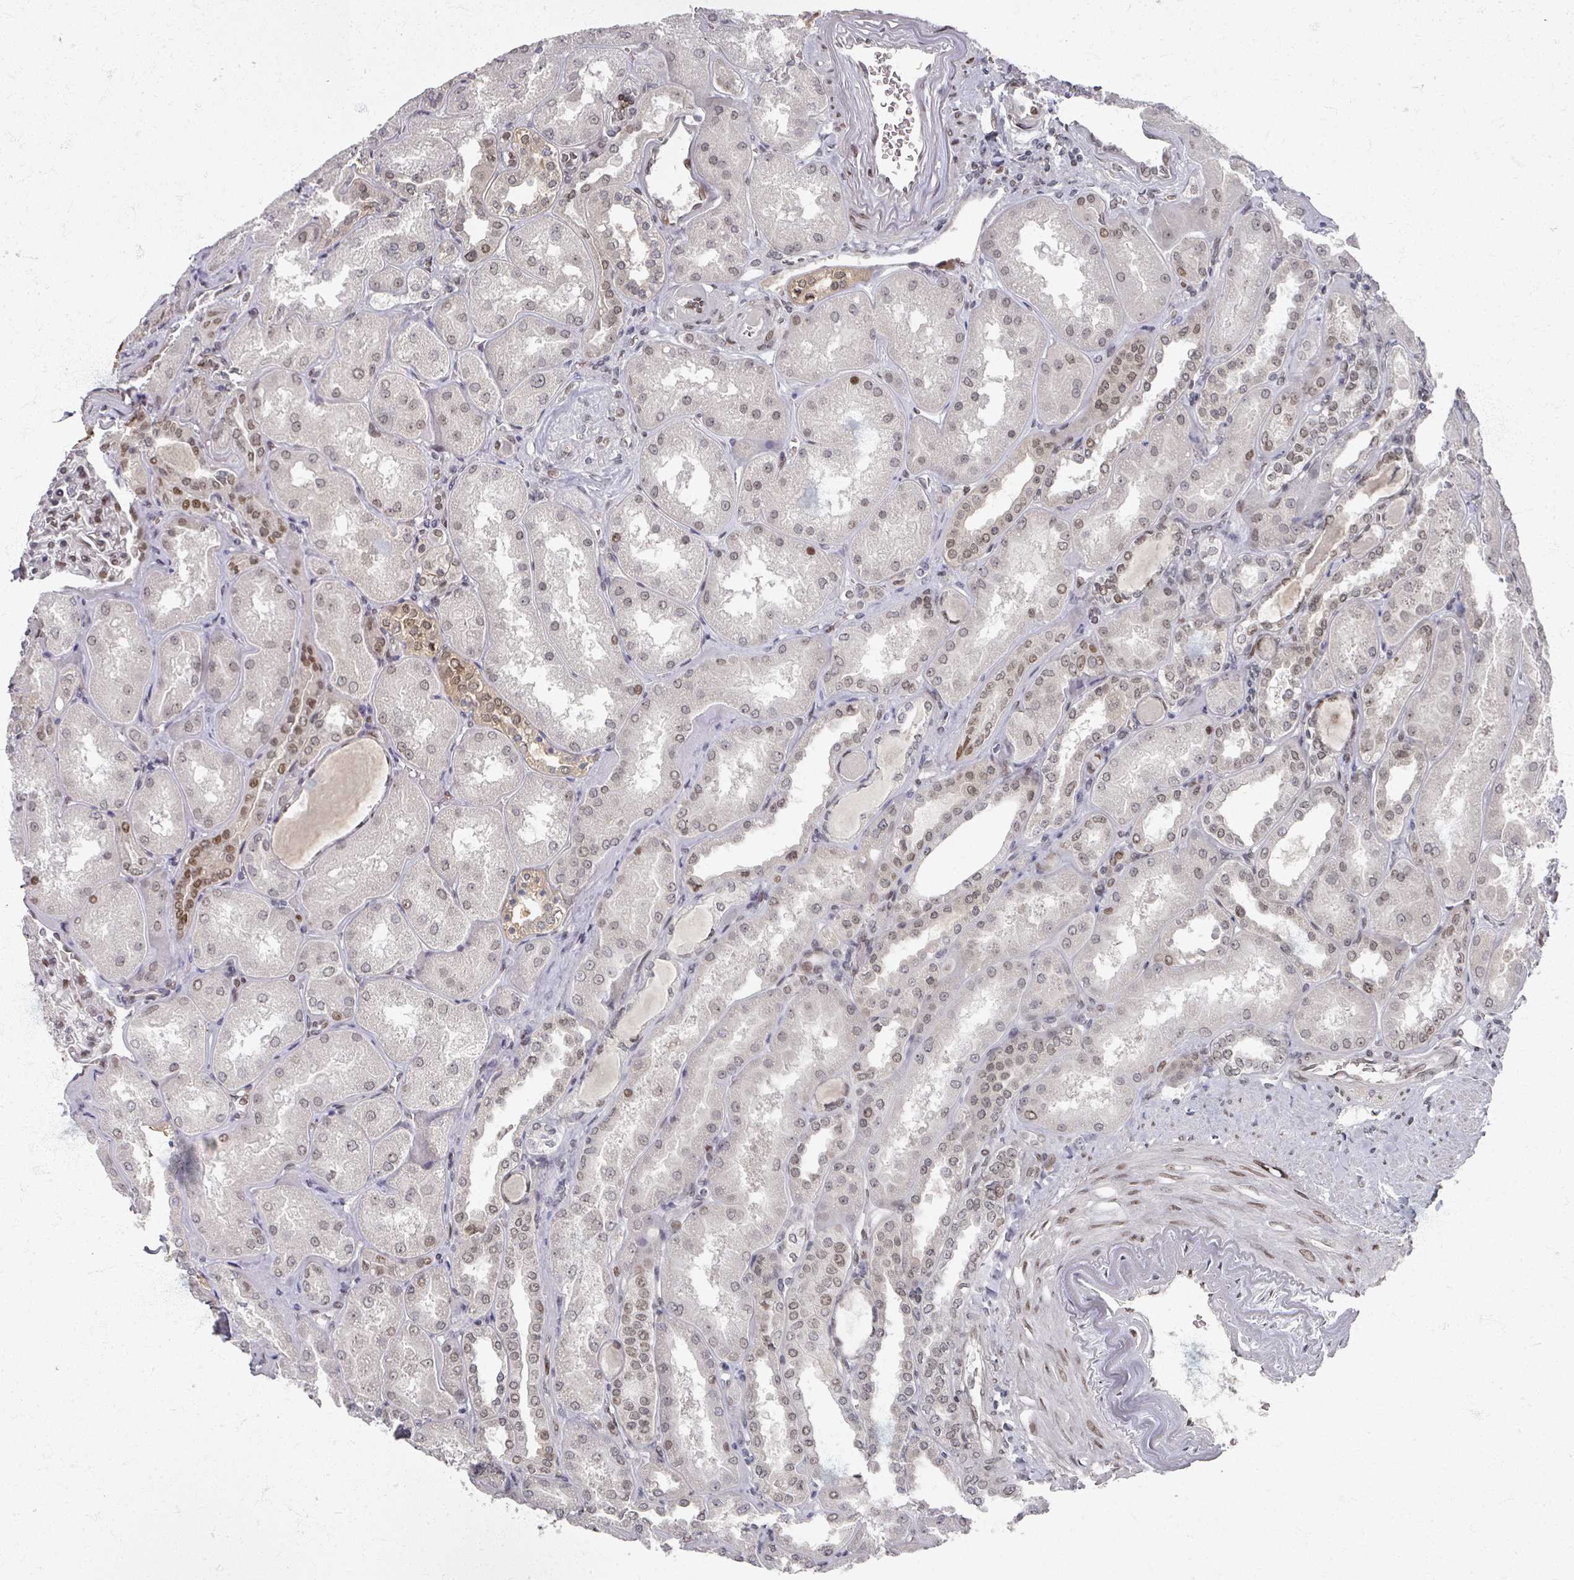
{"staining": {"intensity": "moderate", "quantity": ">75%", "location": "cytoplasmic/membranous,nuclear"}, "tissue": "kidney", "cell_type": "Cells in glomeruli", "image_type": "normal", "snomed": [{"axis": "morphology", "description": "Normal tissue, NOS"}, {"axis": "topography", "description": "Kidney"}], "caption": "About >75% of cells in glomeruli in normal kidney exhibit moderate cytoplasmic/membranous,nuclear protein positivity as visualized by brown immunohistochemical staining.", "gene": "PSKH1", "patient": {"sex": "male", "age": 61}}